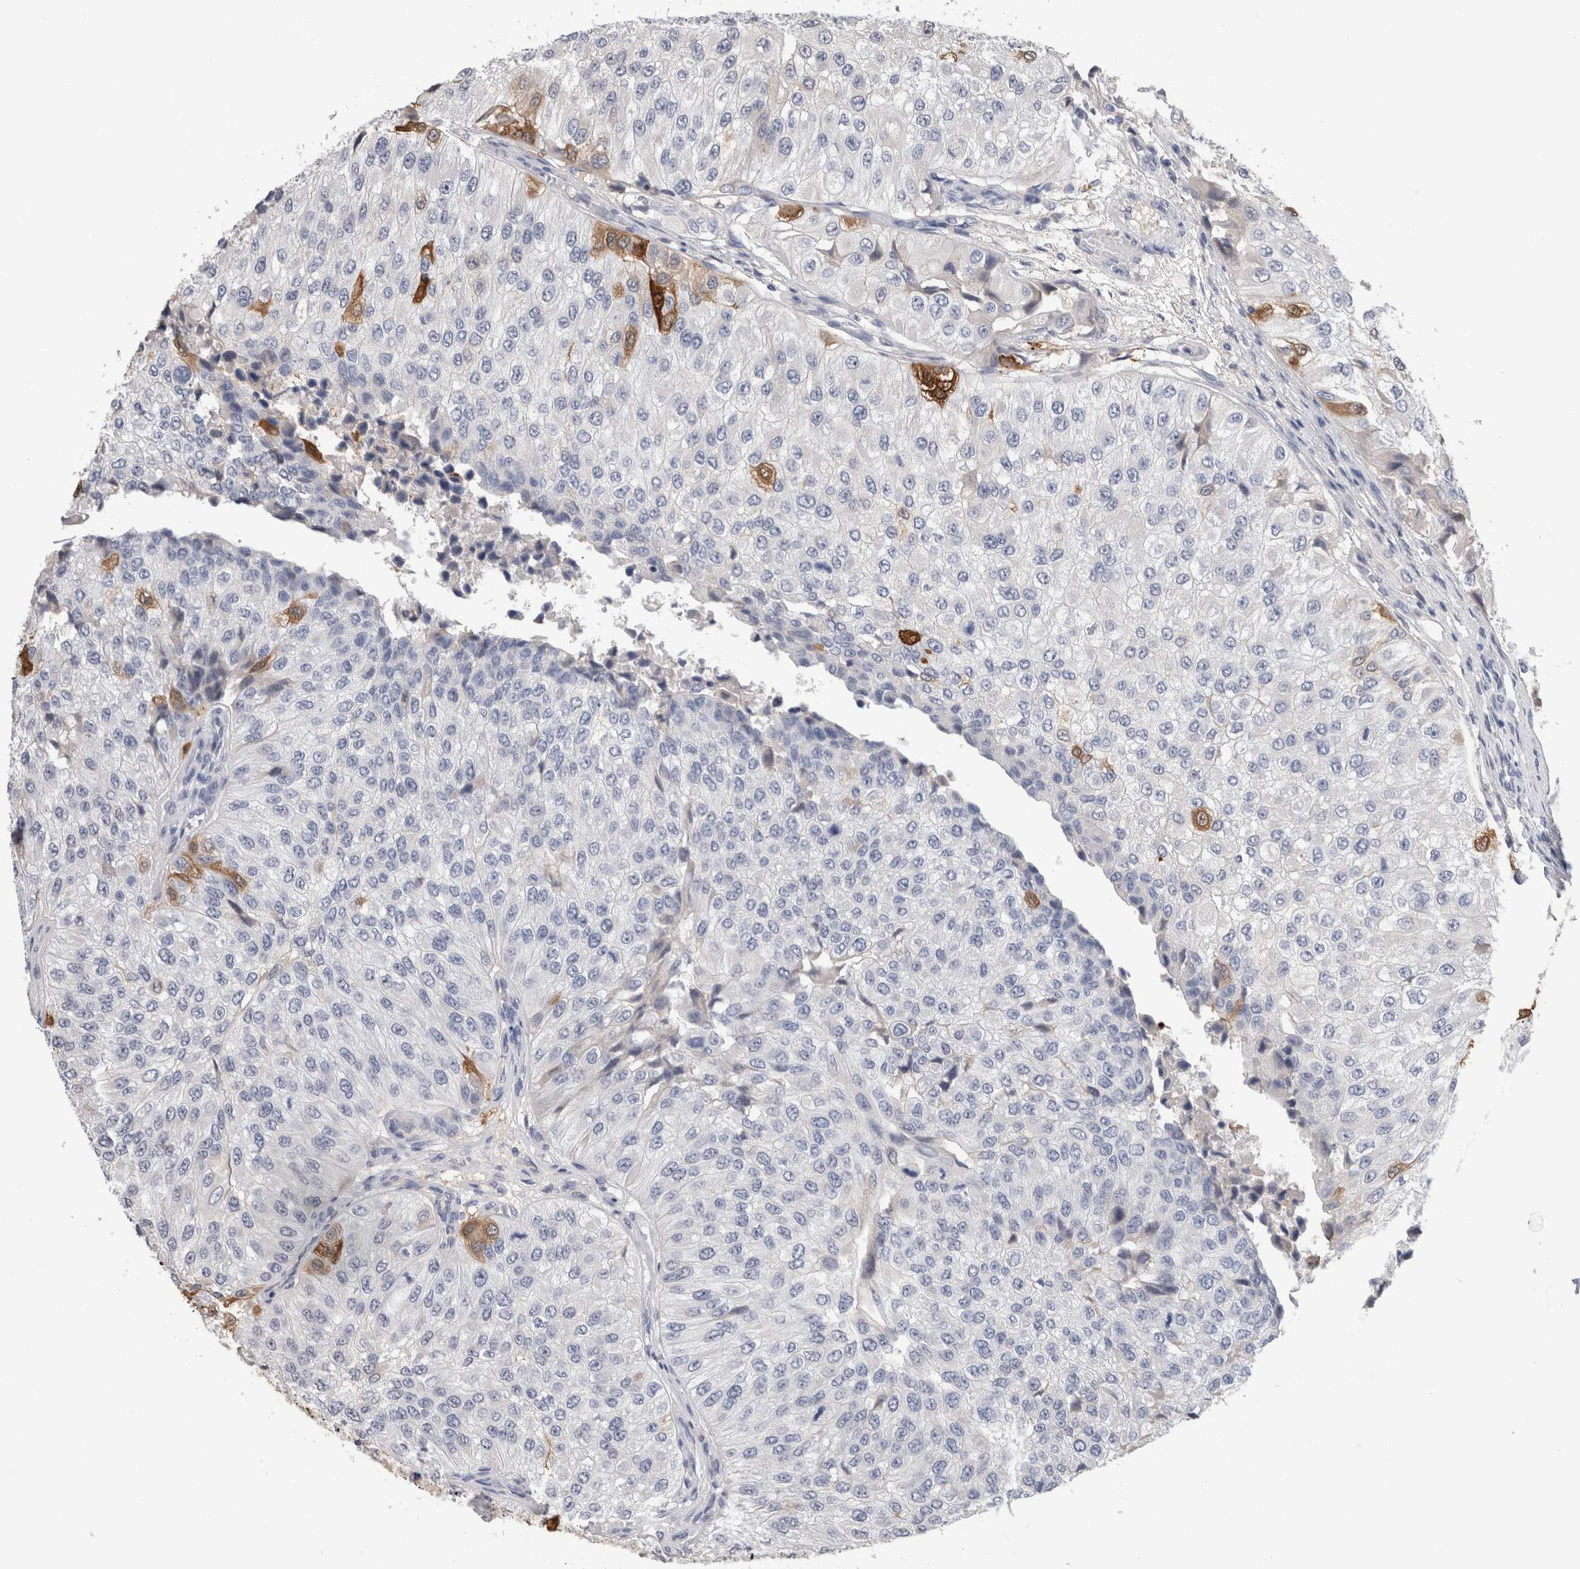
{"staining": {"intensity": "moderate", "quantity": "<25%", "location": "cytoplasmic/membranous"}, "tissue": "urothelial cancer", "cell_type": "Tumor cells", "image_type": "cancer", "snomed": [{"axis": "morphology", "description": "Urothelial carcinoma, High grade"}, {"axis": "topography", "description": "Kidney"}, {"axis": "topography", "description": "Urinary bladder"}], "caption": "Urothelial cancer stained for a protein (brown) displays moderate cytoplasmic/membranous positive positivity in approximately <25% of tumor cells.", "gene": "FABP4", "patient": {"sex": "male", "age": 77}}